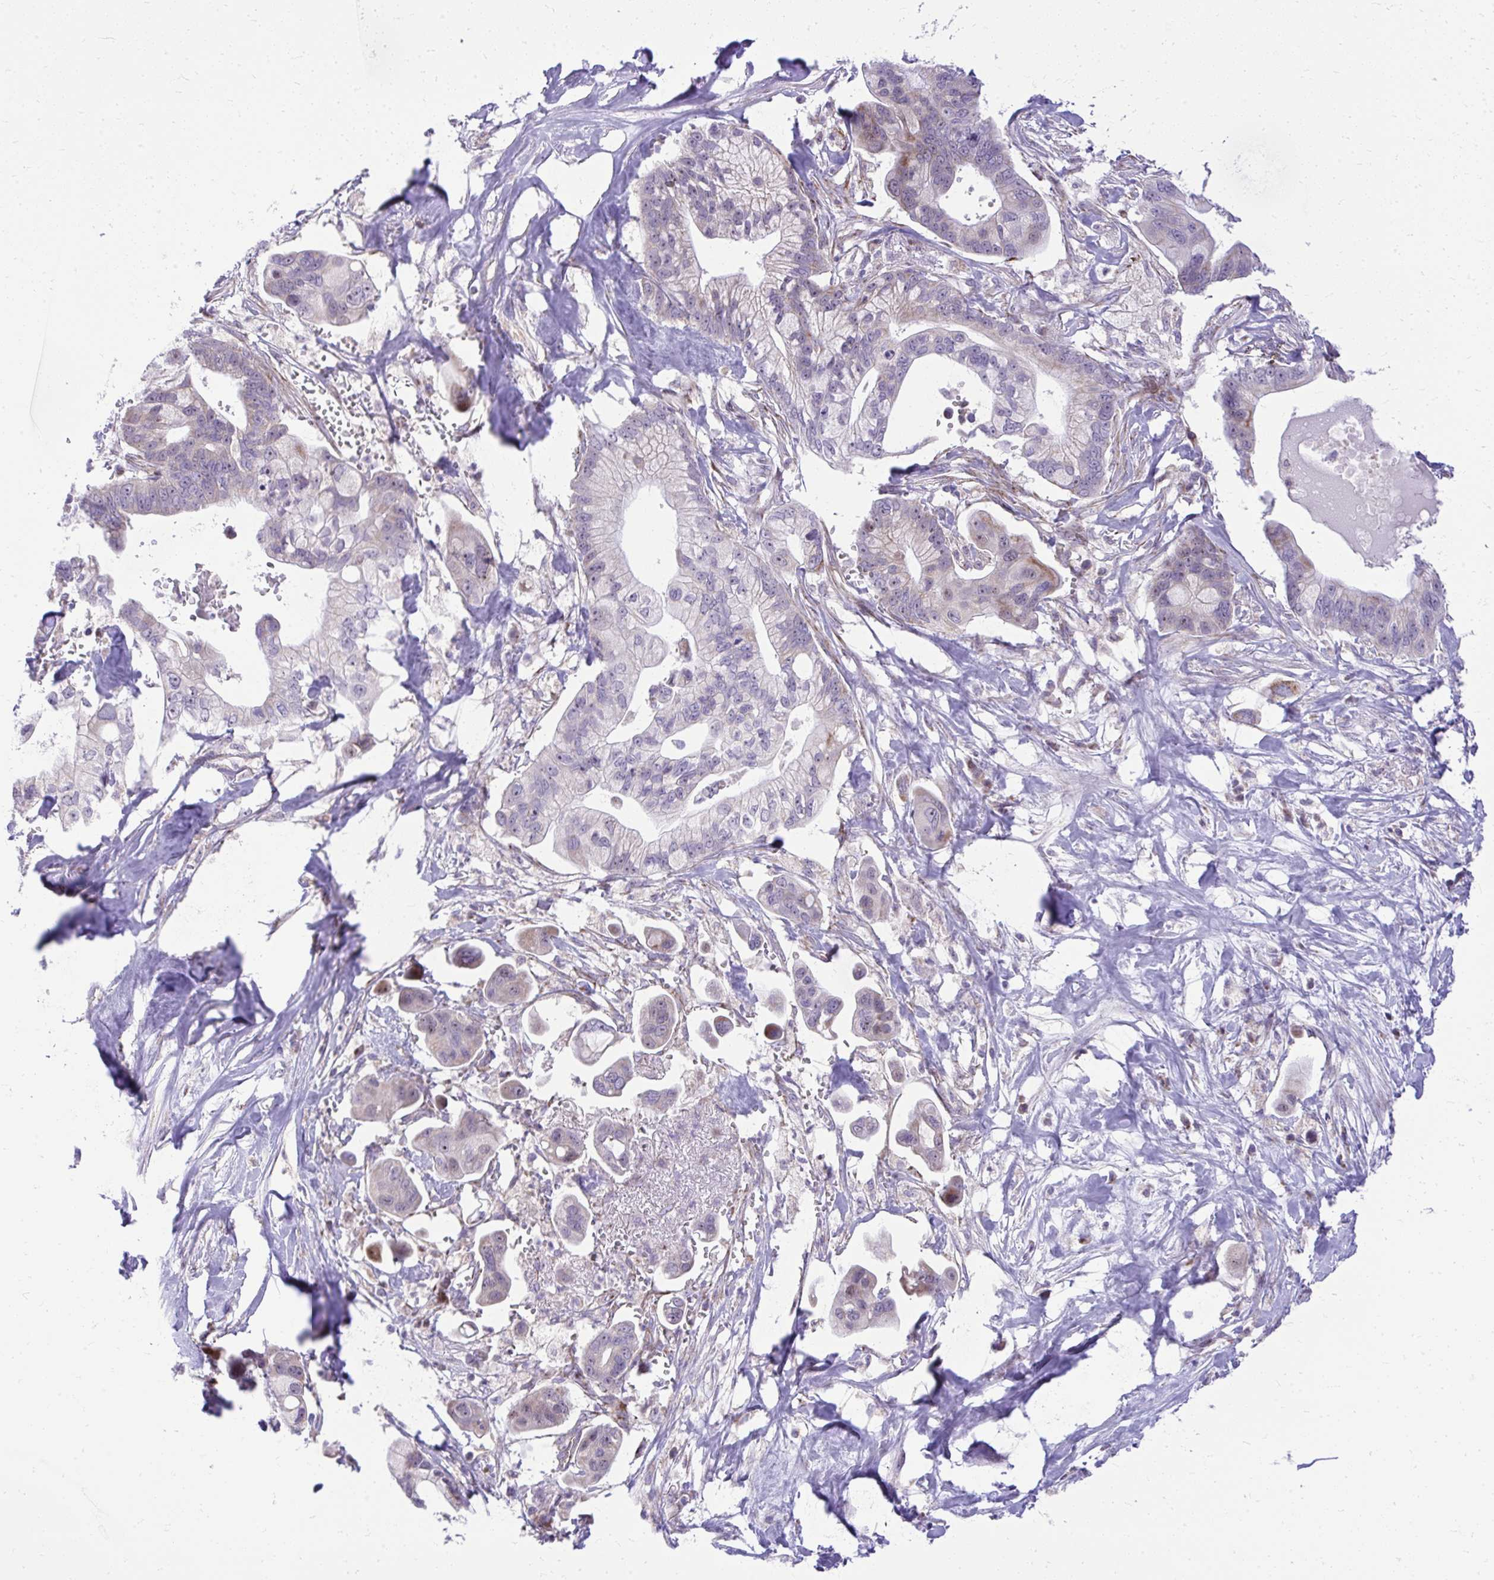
{"staining": {"intensity": "negative", "quantity": "none", "location": "none"}, "tissue": "pancreatic cancer", "cell_type": "Tumor cells", "image_type": "cancer", "snomed": [{"axis": "morphology", "description": "Adenocarcinoma, NOS"}, {"axis": "topography", "description": "Pancreas"}], "caption": "DAB immunohistochemical staining of pancreatic cancer (adenocarcinoma) shows no significant staining in tumor cells.", "gene": "GPRIN3", "patient": {"sex": "male", "age": 68}}